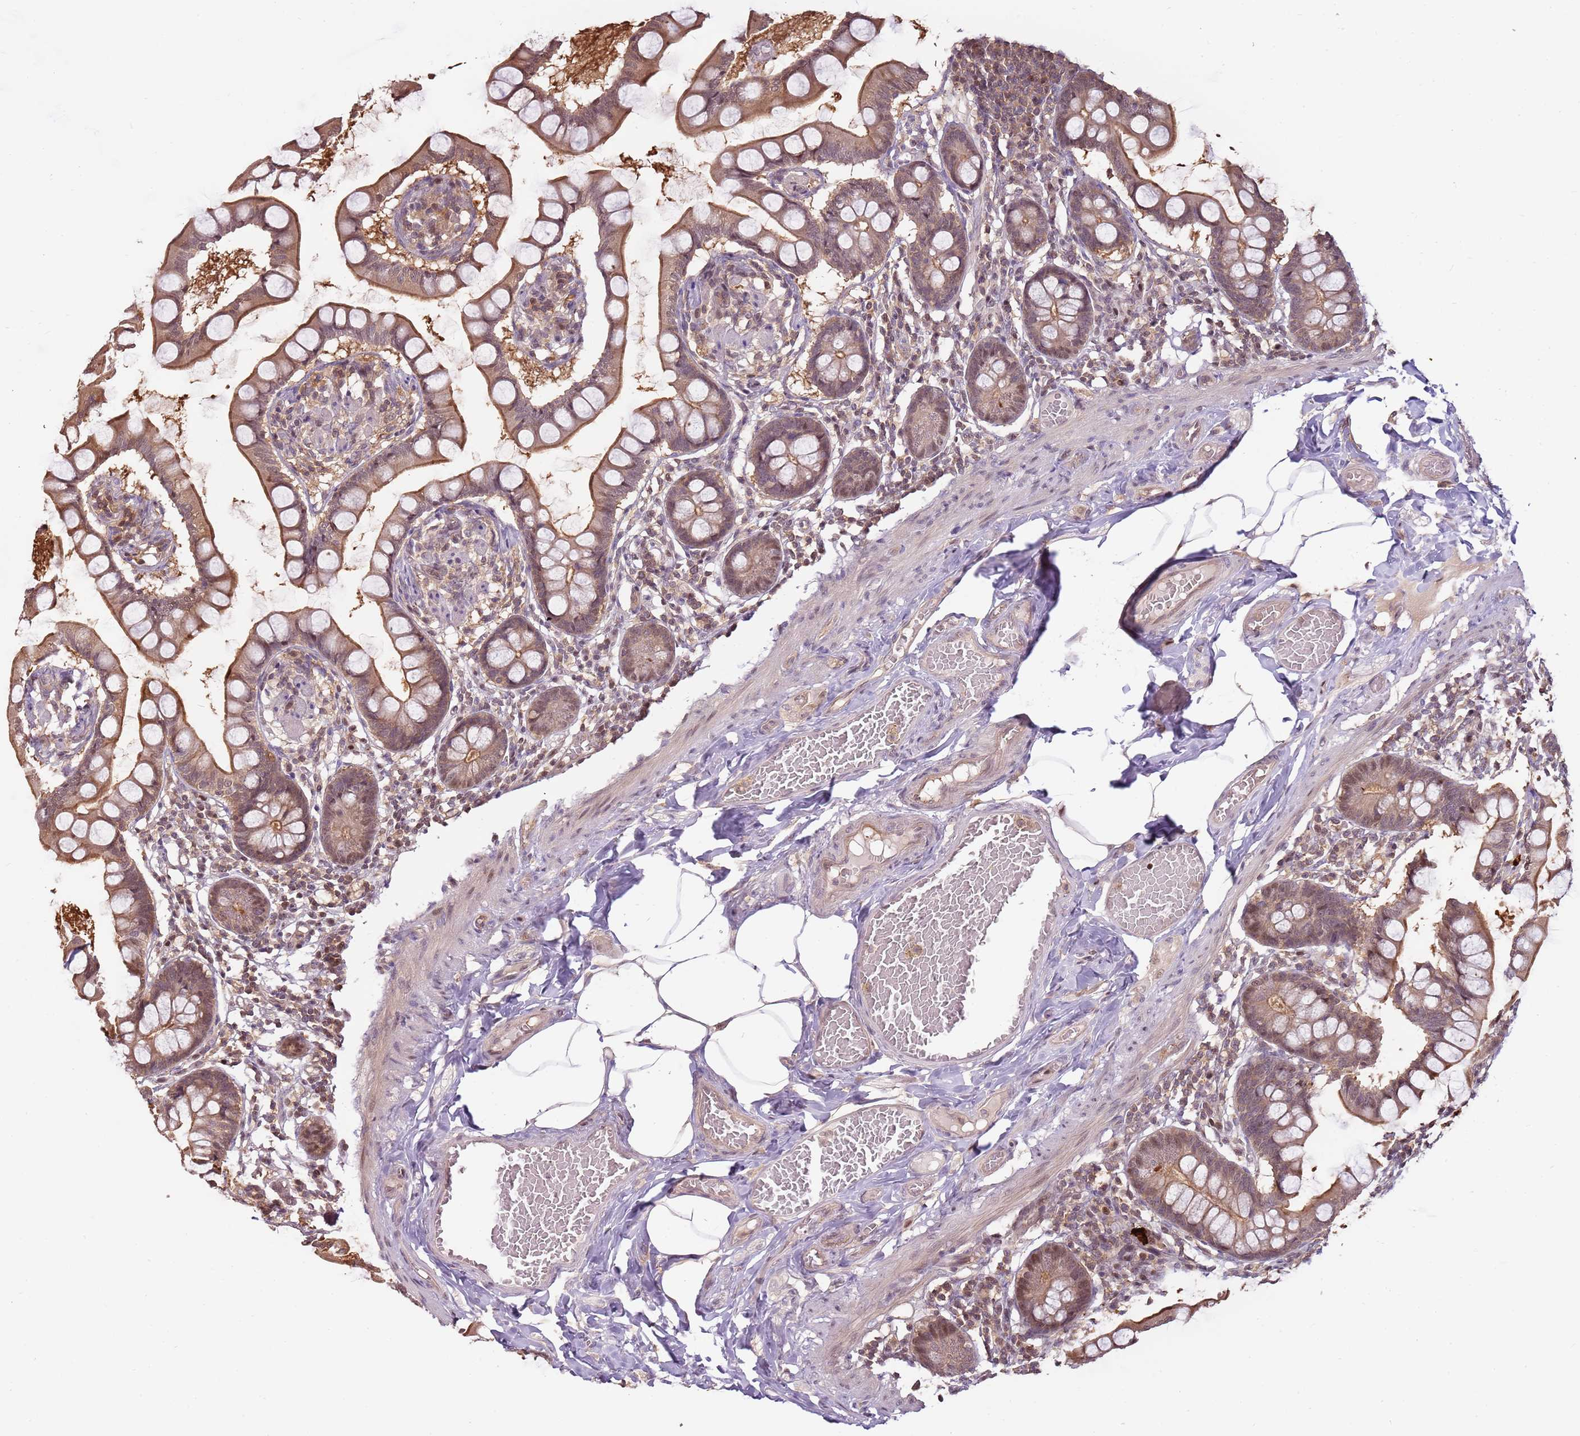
{"staining": {"intensity": "moderate", "quantity": ">75%", "location": "cytoplasmic/membranous"}, "tissue": "small intestine", "cell_type": "Glandular cells", "image_type": "normal", "snomed": [{"axis": "morphology", "description": "Normal tissue, NOS"}, {"axis": "topography", "description": "Small intestine"}], "caption": "Immunohistochemistry micrograph of benign small intestine stained for a protein (brown), which displays medium levels of moderate cytoplasmic/membranous staining in approximately >75% of glandular cells.", "gene": "GSTO2", "patient": {"sex": "male", "age": 41}}